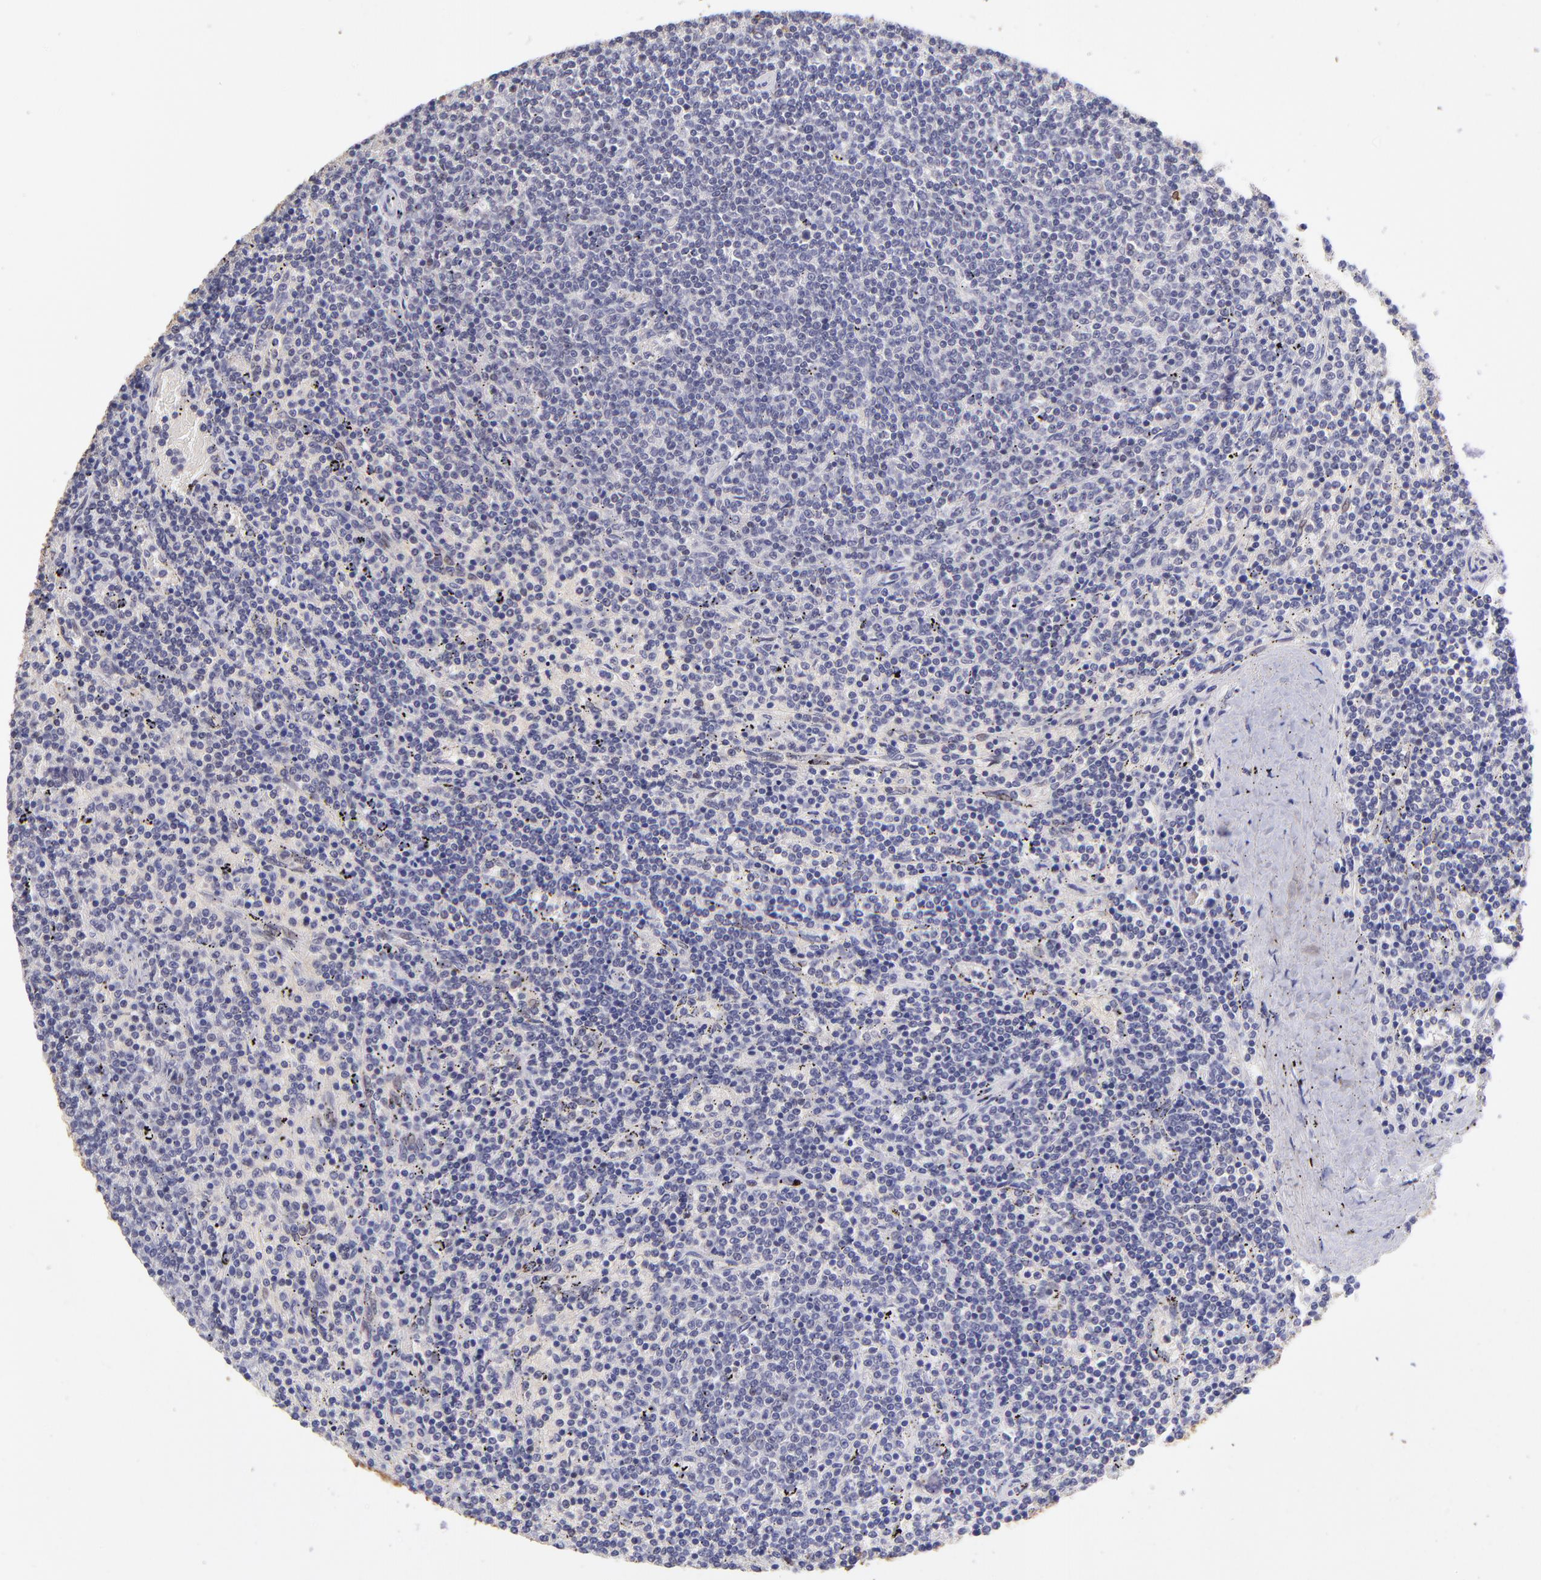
{"staining": {"intensity": "negative", "quantity": "none", "location": "none"}, "tissue": "lymphoma", "cell_type": "Tumor cells", "image_type": "cancer", "snomed": [{"axis": "morphology", "description": "Malignant lymphoma, non-Hodgkin's type, Low grade"}, {"axis": "topography", "description": "Spleen"}], "caption": "Image shows no protein positivity in tumor cells of low-grade malignant lymphoma, non-Hodgkin's type tissue. (Stains: DAB (3,3'-diaminobenzidine) immunohistochemistry with hematoxylin counter stain, Microscopy: brightfield microscopy at high magnification).", "gene": "NSF", "patient": {"sex": "female", "age": 50}}